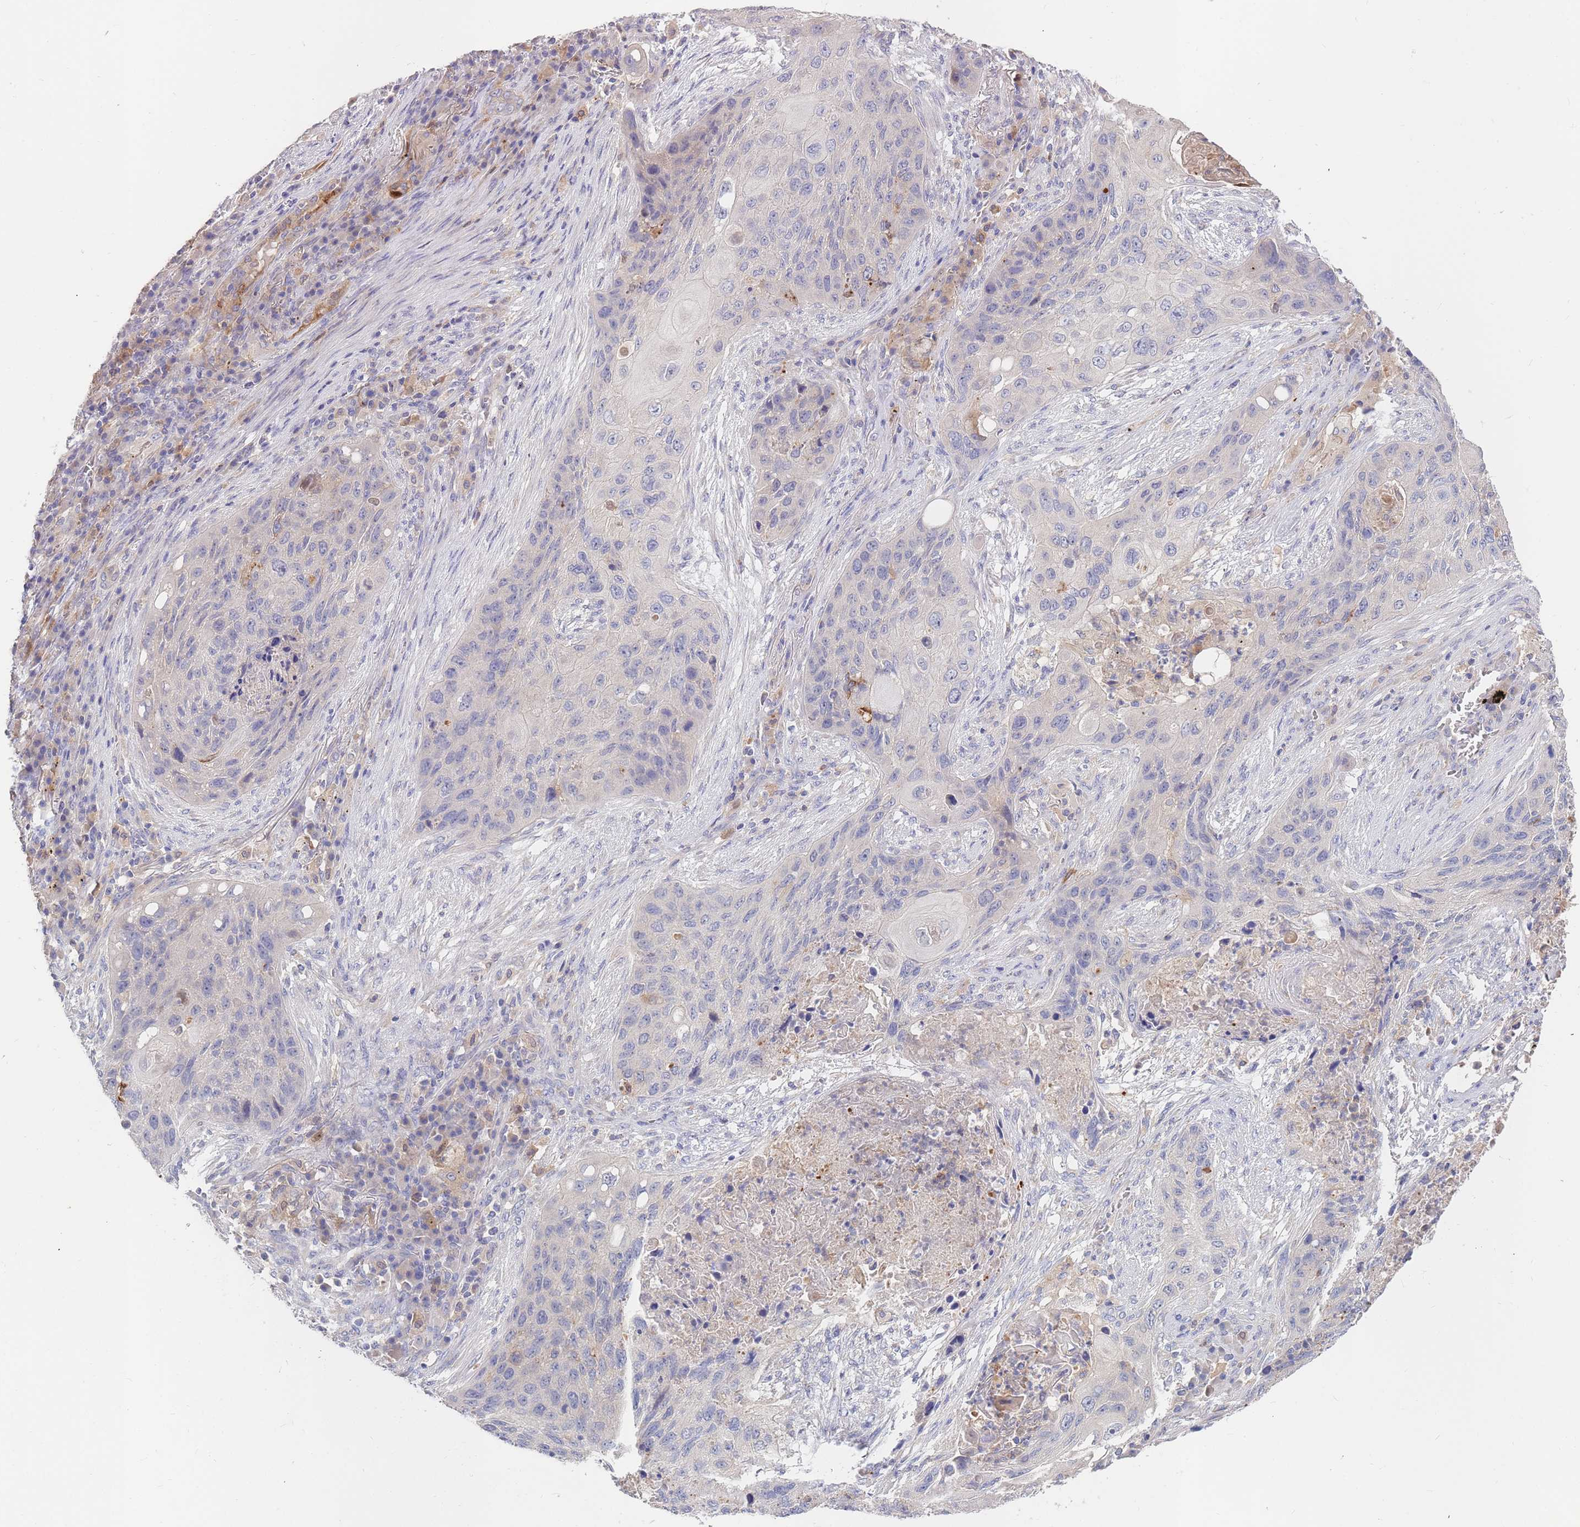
{"staining": {"intensity": "negative", "quantity": "none", "location": "none"}, "tissue": "lung cancer", "cell_type": "Tumor cells", "image_type": "cancer", "snomed": [{"axis": "morphology", "description": "Squamous cell carcinoma, NOS"}, {"axis": "topography", "description": "Lung"}], "caption": "An IHC histopathology image of lung squamous cell carcinoma is shown. There is no staining in tumor cells of lung squamous cell carcinoma.", "gene": "BORCS5", "patient": {"sex": "female", "age": 63}}